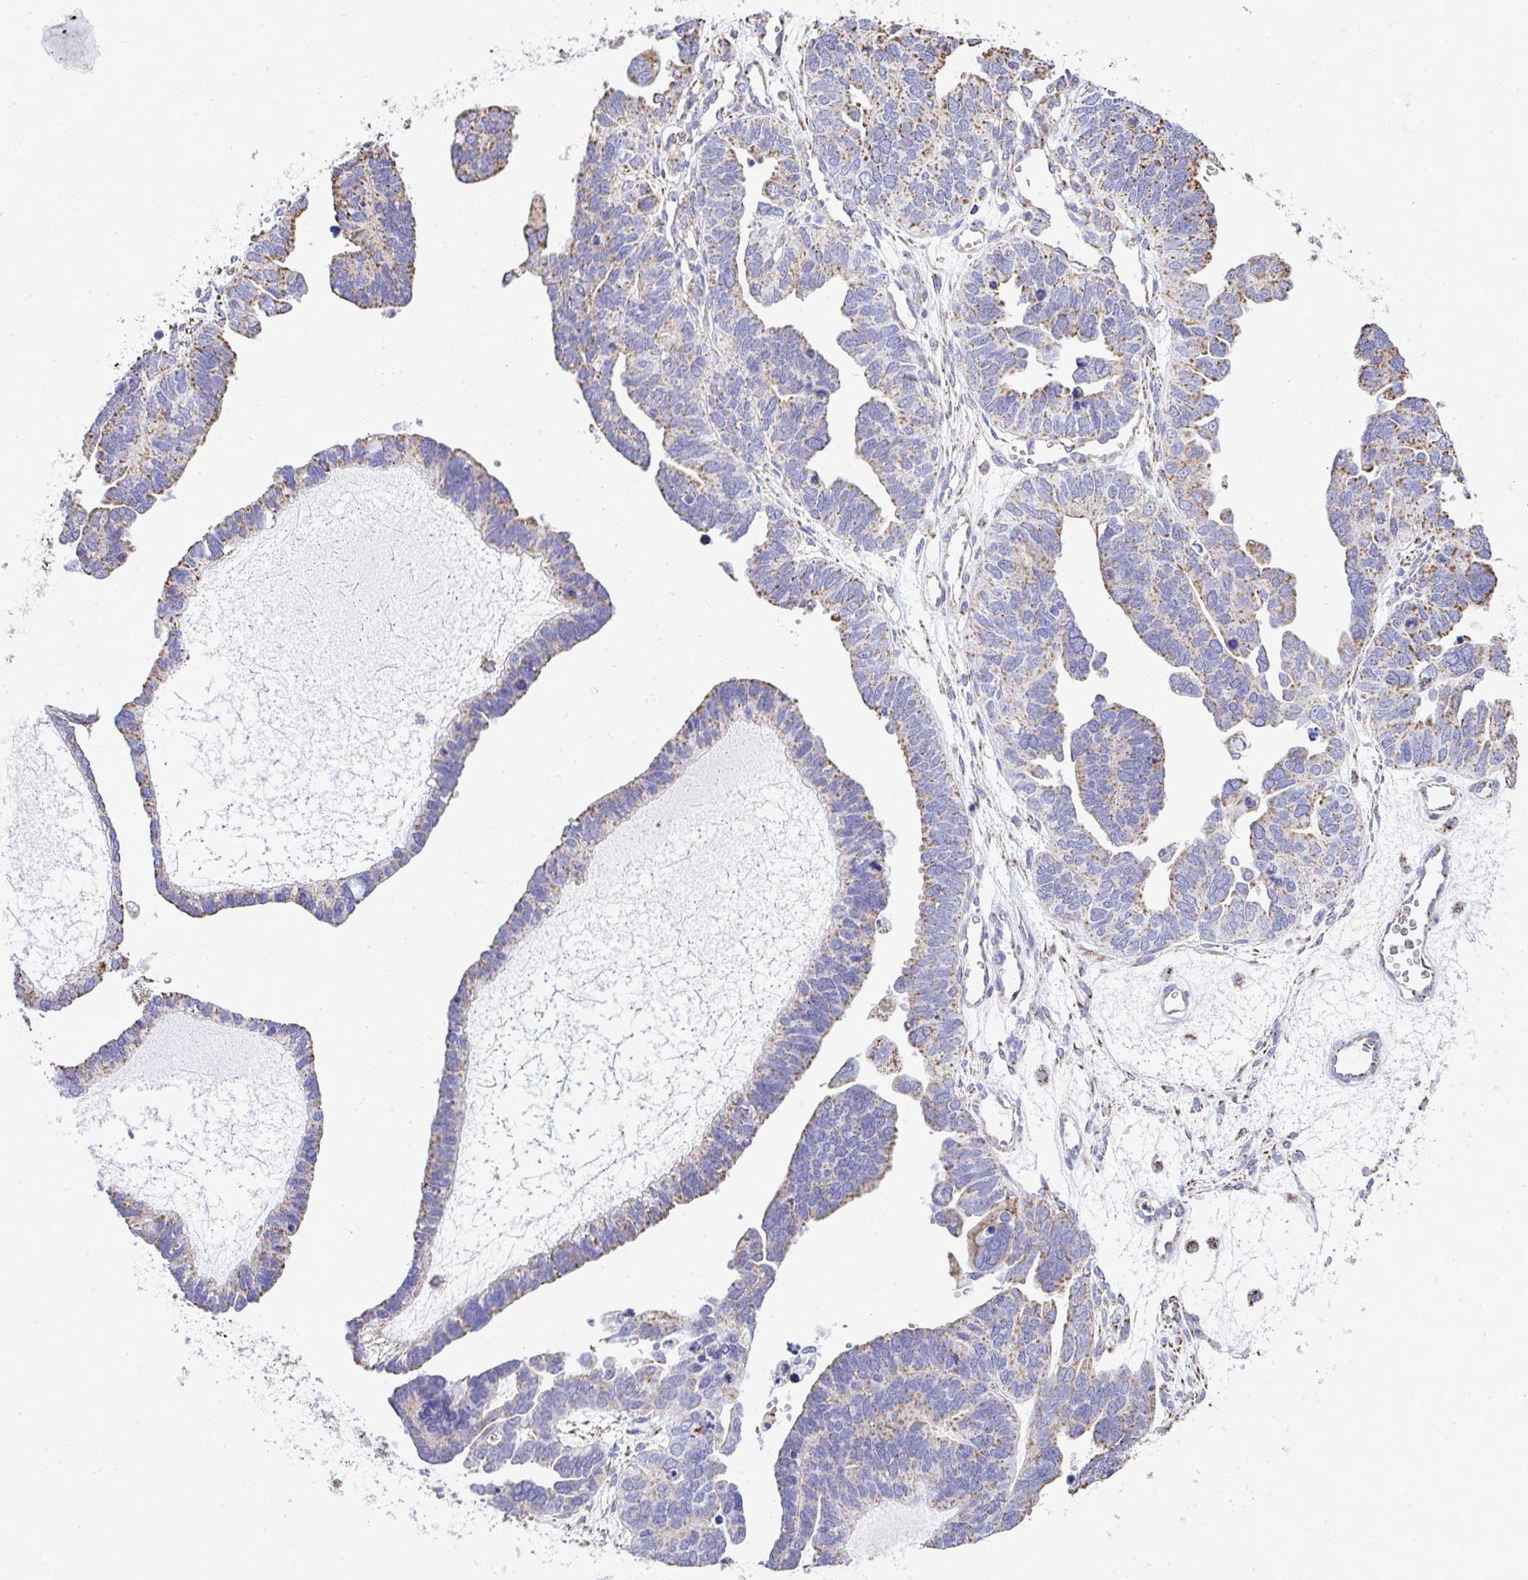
{"staining": {"intensity": "moderate", "quantity": "25%-75%", "location": "cytoplasmic/membranous"}, "tissue": "ovarian cancer", "cell_type": "Tumor cells", "image_type": "cancer", "snomed": [{"axis": "morphology", "description": "Cystadenocarcinoma, serous, NOS"}, {"axis": "topography", "description": "Ovary"}], "caption": "Immunohistochemical staining of human ovarian cancer reveals medium levels of moderate cytoplasmic/membranous protein staining in about 25%-75% of tumor cells. The staining was performed using DAB to visualize the protein expression in brown, while the nuclei were stained in blue with hematoxylin (Magnification: 20x).", "gene": "MPZL2", "patient": {"sex": "female", "age": 51}}